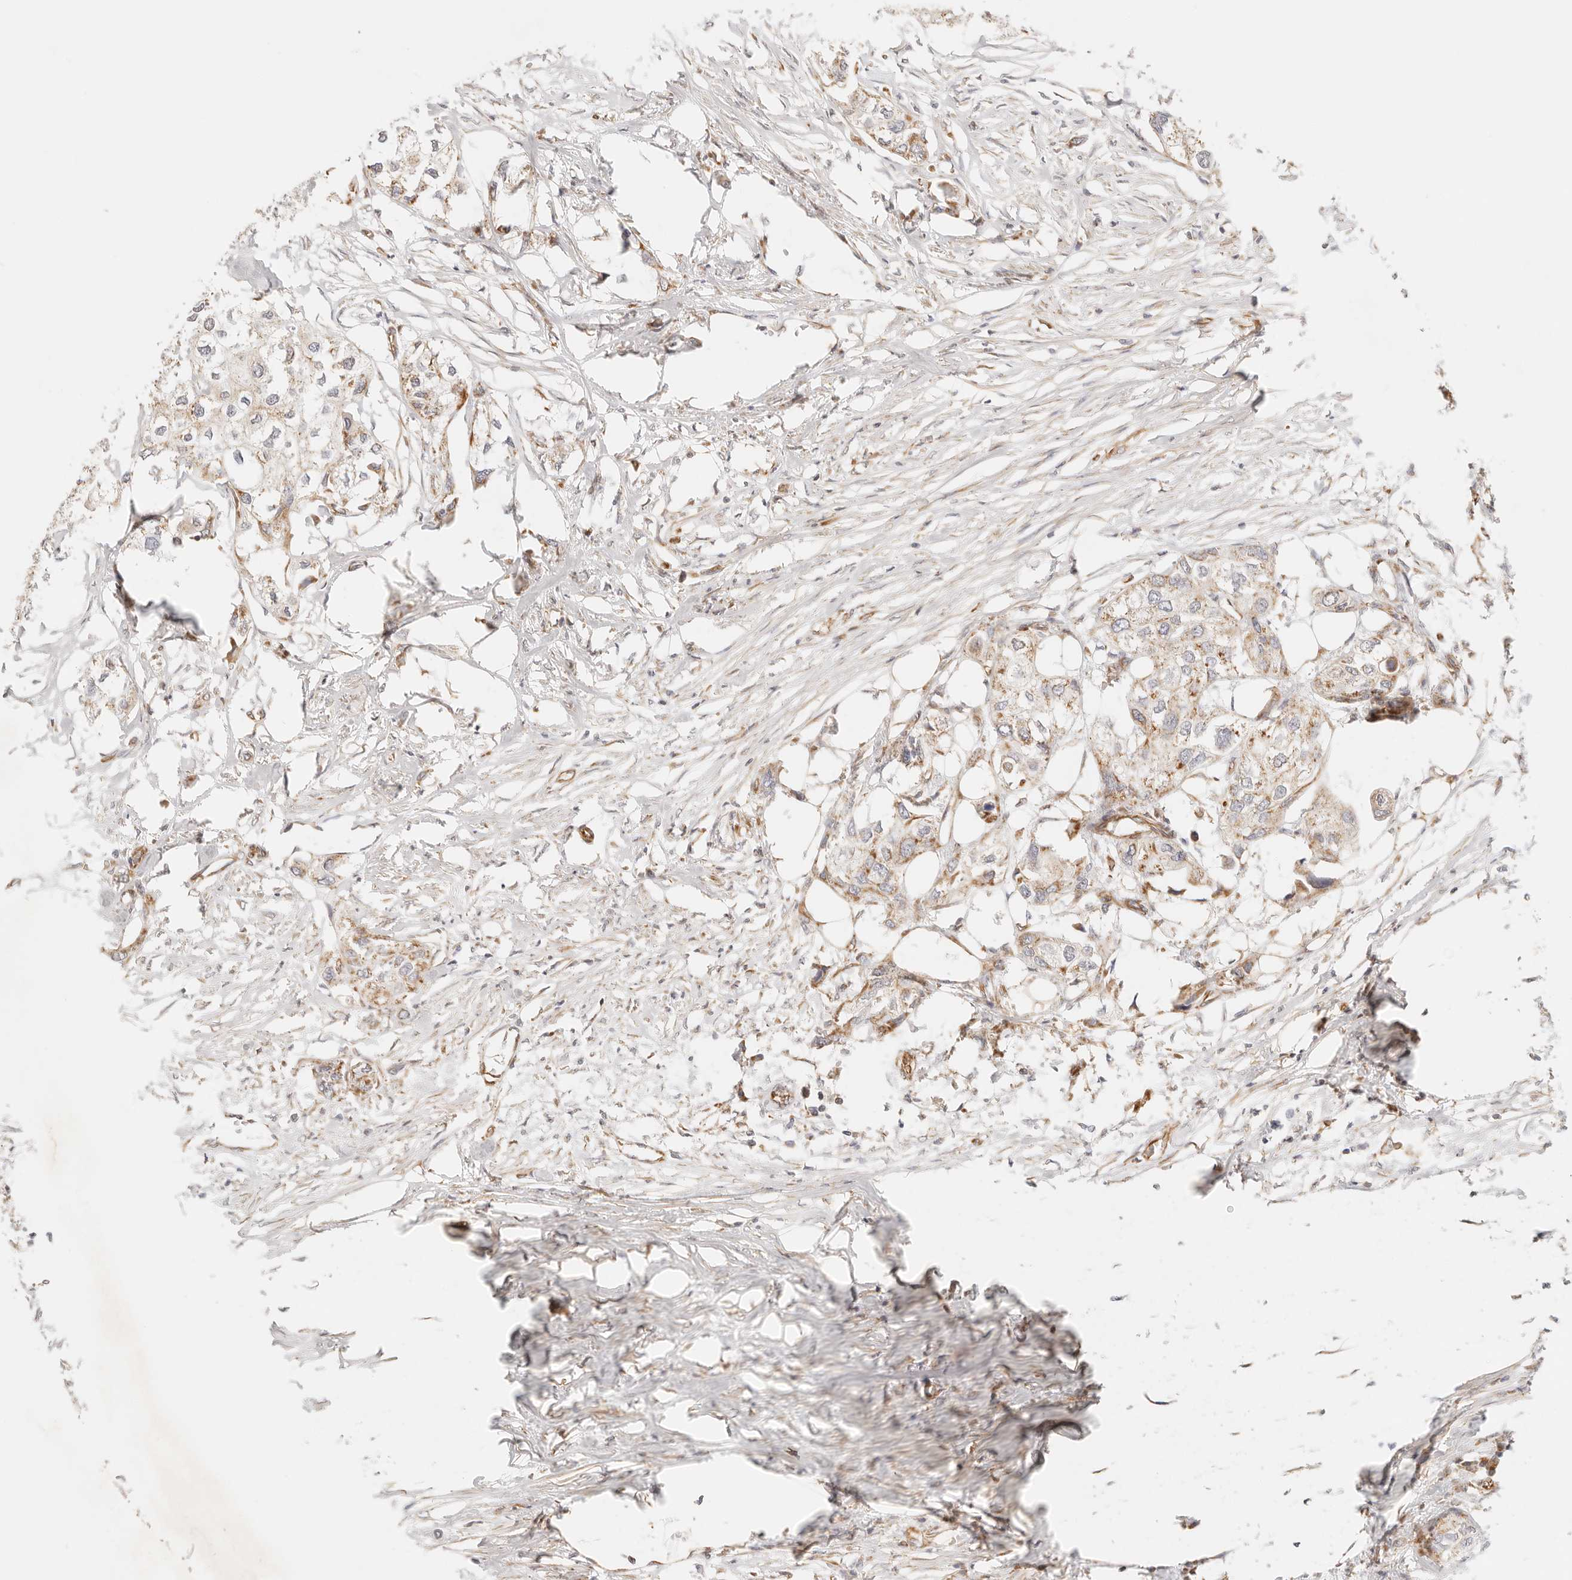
{"staining": {"intensity": "weak", "quantity": ">75%", "location": "cytoplasmic/membranous"}, "tissue": "urothelial cancer", "cell_type": "Tumor cells", "image_type": "cancer", "snomed": [{"axis": "morphology", "description": "Urothelial carcinoma, High grade"}, {"axis": "topography", "description": "Urinary bladder"}], "caption": "Human urothelial cancer stained with a brown dye displays weak cytoplasmic/membranous positive staining in approximately >75% of tumor cells.", "gene": "ZC3H11A", "patient": {"sex": "male", "age": 64}}